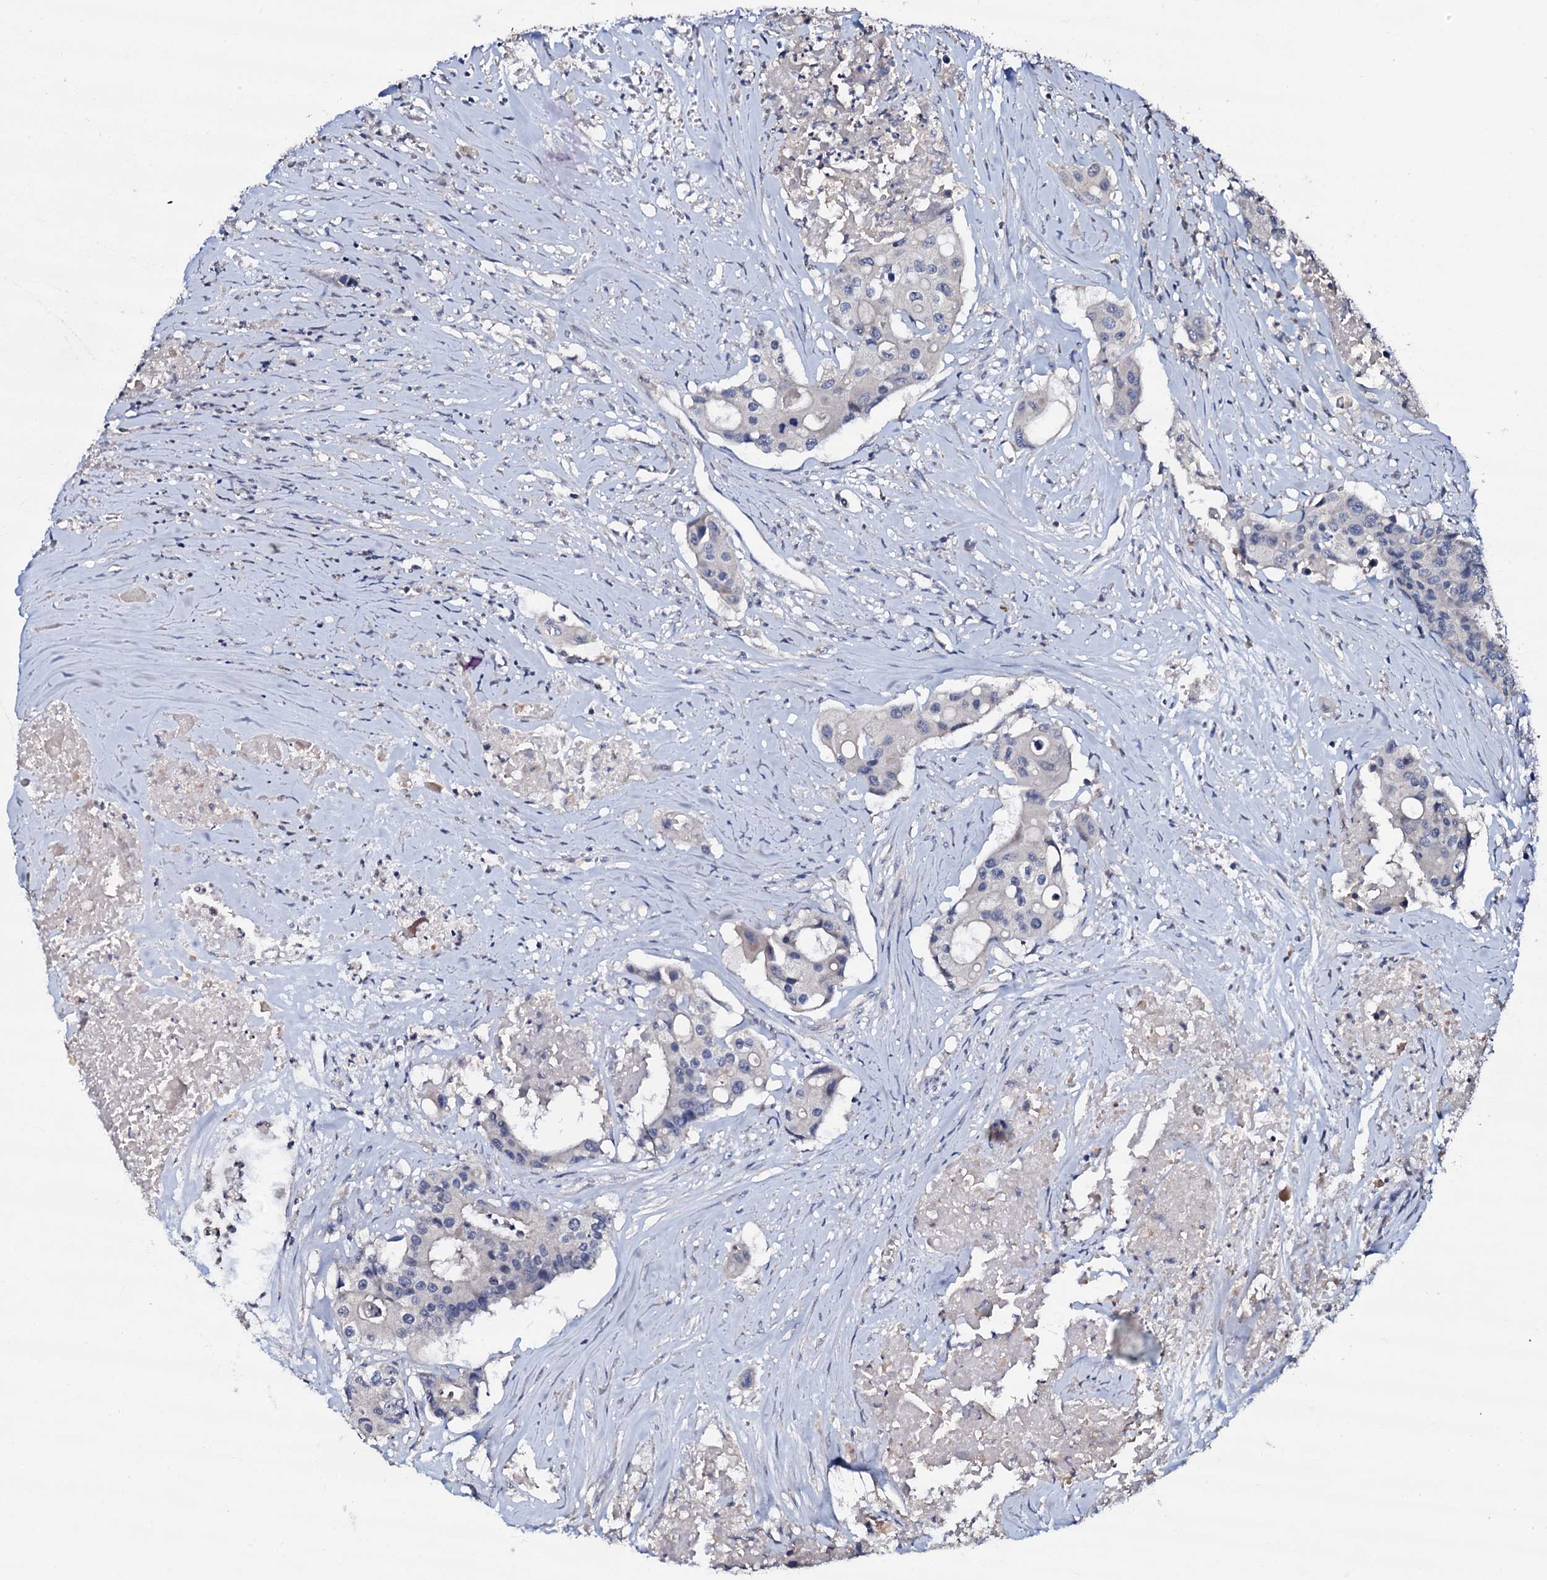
{"staining": {"intensity": "negative", "quantity": "none", "location": "none"}, "tissue": "colorectal cancer", "cell_type": "Tumor cells", "image_type": "cancer", "snomed": [{"axis": "morphology", "description": "Adenocarcinoma, NOS"}, {"axis": "topography", "description": "Colon"}], "caption": "Colorectal cancer (adenocarcinoma) stained for a protein using IHC demonstrates no staining tumor cells.", "gene": "CPNE2", "patient": {"sex": "male", "age": 77}}